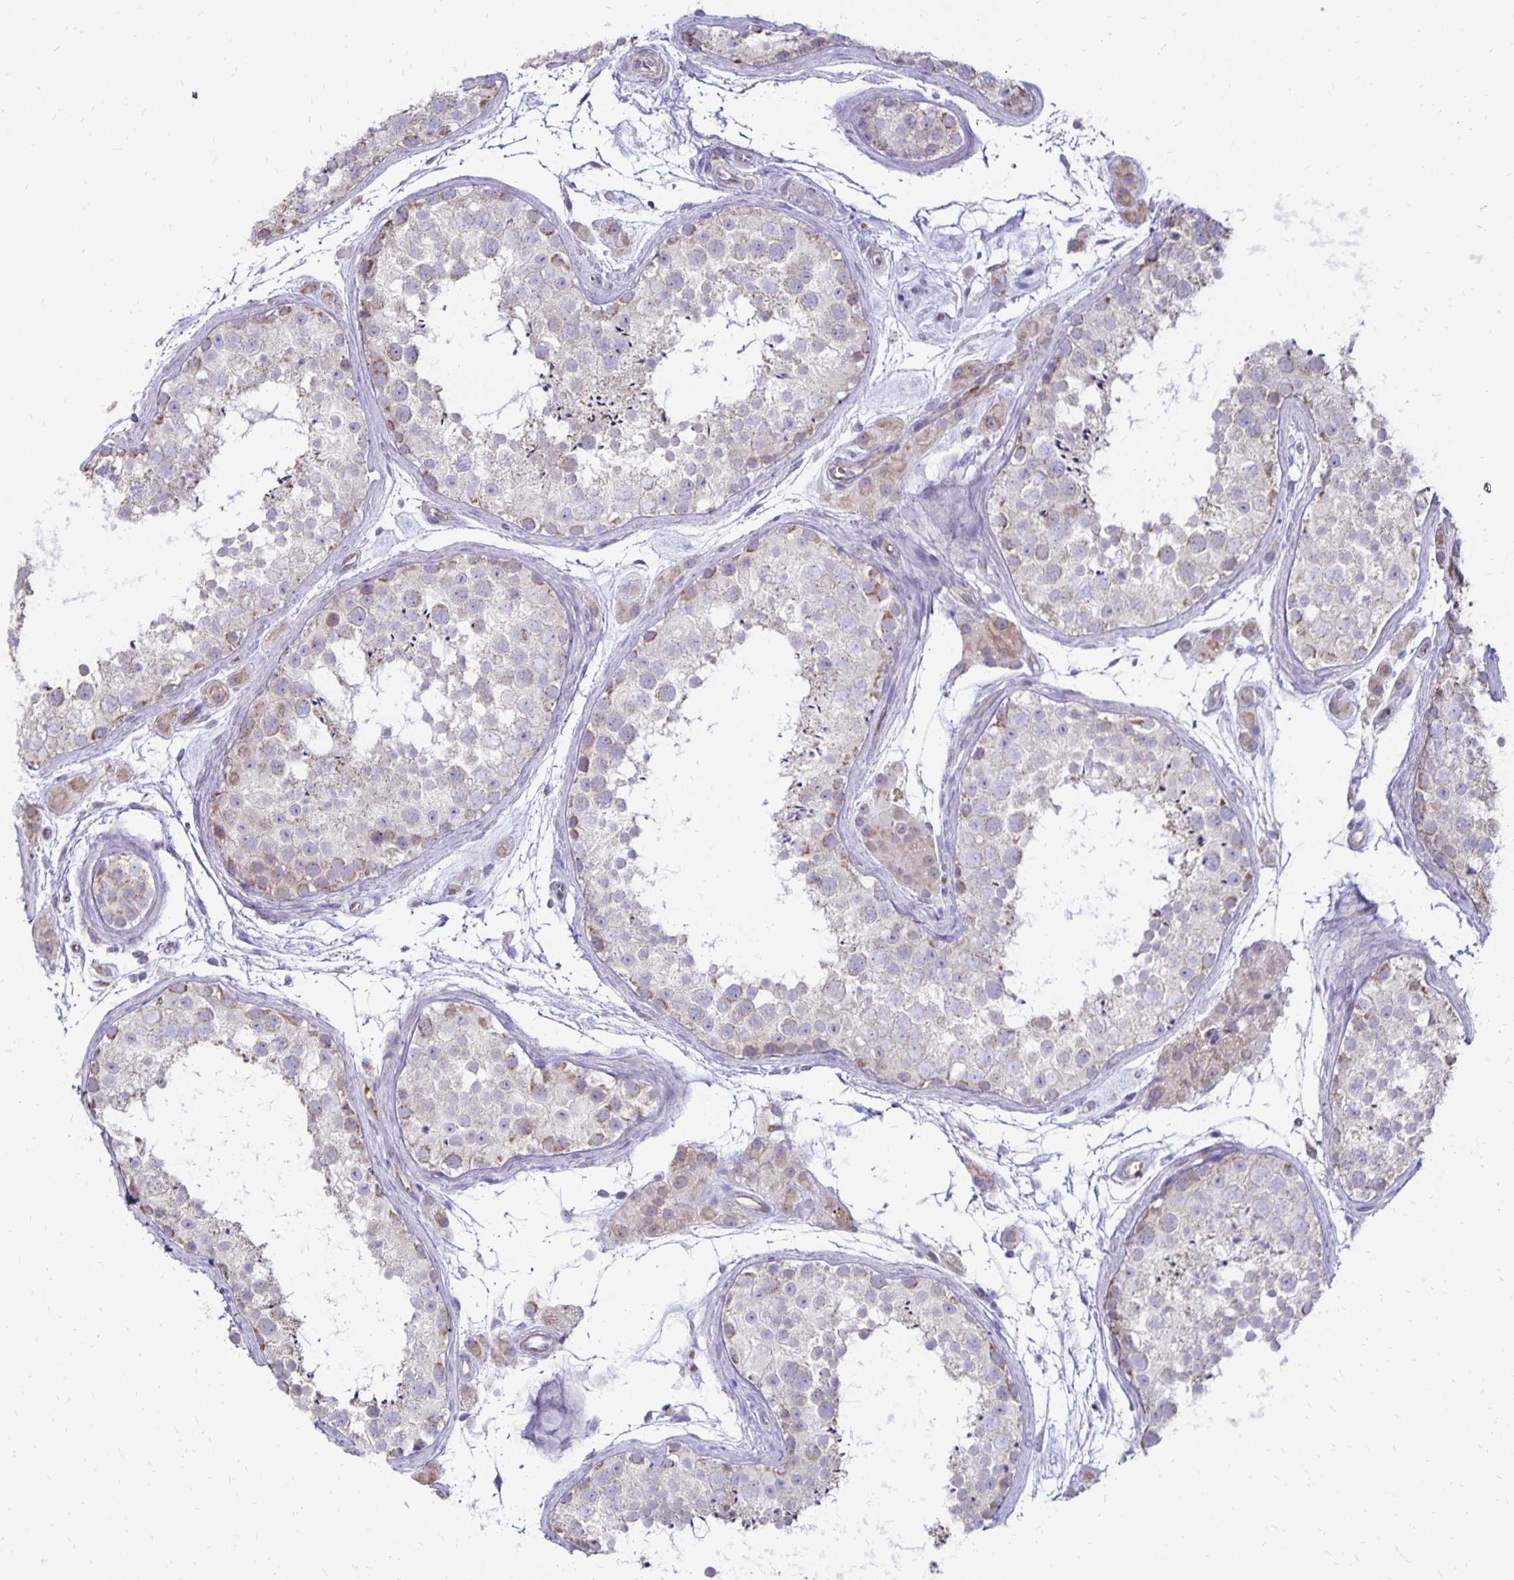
{"staining": {"intensity": "weak", "quantity": "<25%", "location": "cytoplasmic/membranous"}, "tissue": "testis", "cell_type": "Cells in seminiferous ducts", "image_type": "normal", "snomed": [{"axis": "morphology", "description": "Normal tissue, NOS"}, {"axis": "topography", "description": "Testis"}], "caption": "Cells in seminiferous ducts are negative for brown protein staining in normal testis. (DAB immunohistochemistry with hematoxylin counter stain).", "gene": "FN3K", "patient": {"sex": "male", "age": 41}}